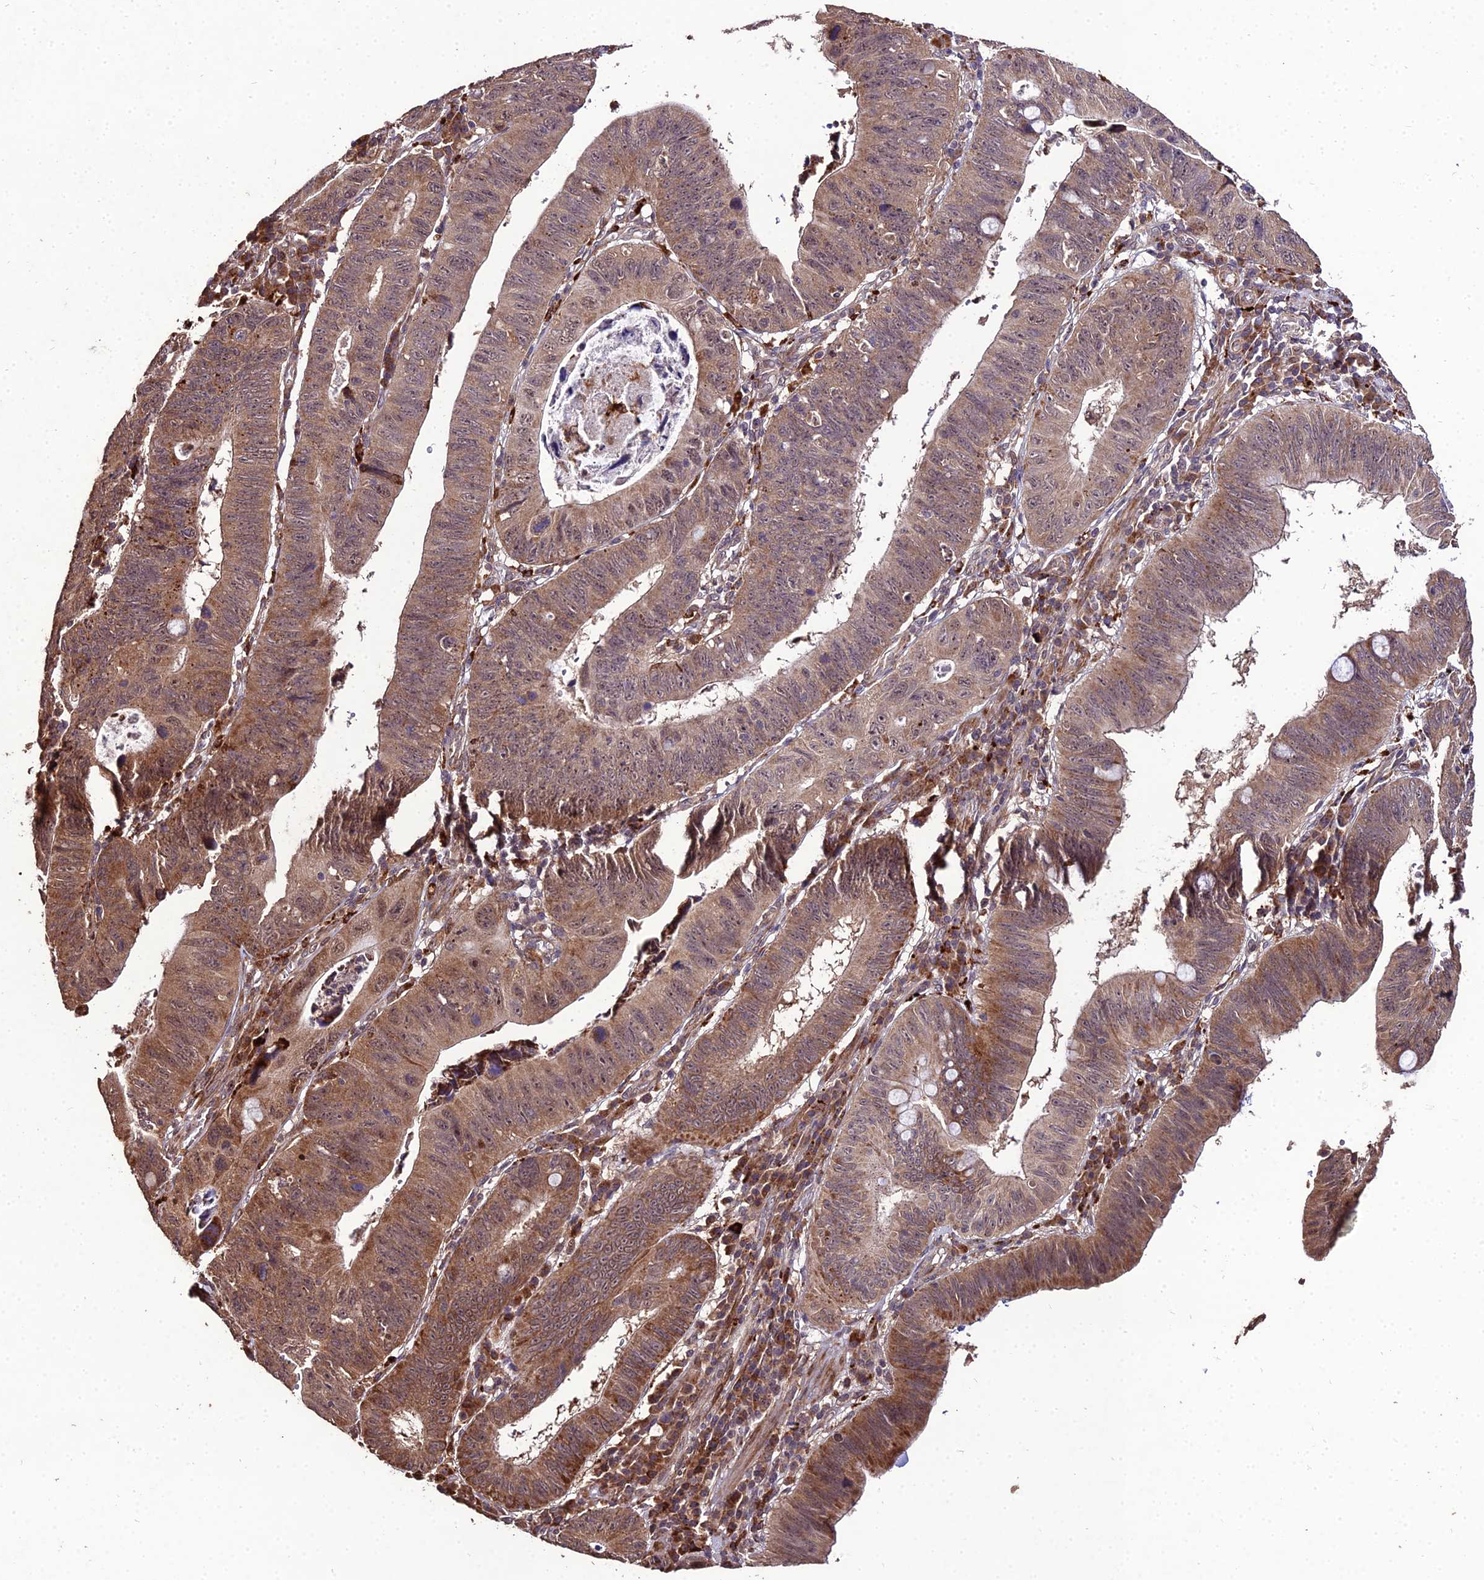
{"staining": {"intensity": "moderate", "quantity": ">75%", "location": "cytoplasmic/membranous"}, "tissue": "stomach cancer", "cell_type": "Tumor cells", "image_type": "cancer", "snomed": [{"axis": "morphology", "description": "Adenocarcinoma, NOS"}, {"axis": "topography", "description": "Stomach"}], "caption": "The histopathology image reveals immunohistochemical staining of stomach cancer. There is moderate cytoplasmic/membranous expression is identified in approximately >75% of tumor cells. (Stains: DAB in brown, nuclei in blue, Microscopy: brightfield microscopy at high magnification).", "gene": "ZNF766", "patient": {"sex": "male", "age": 59}}